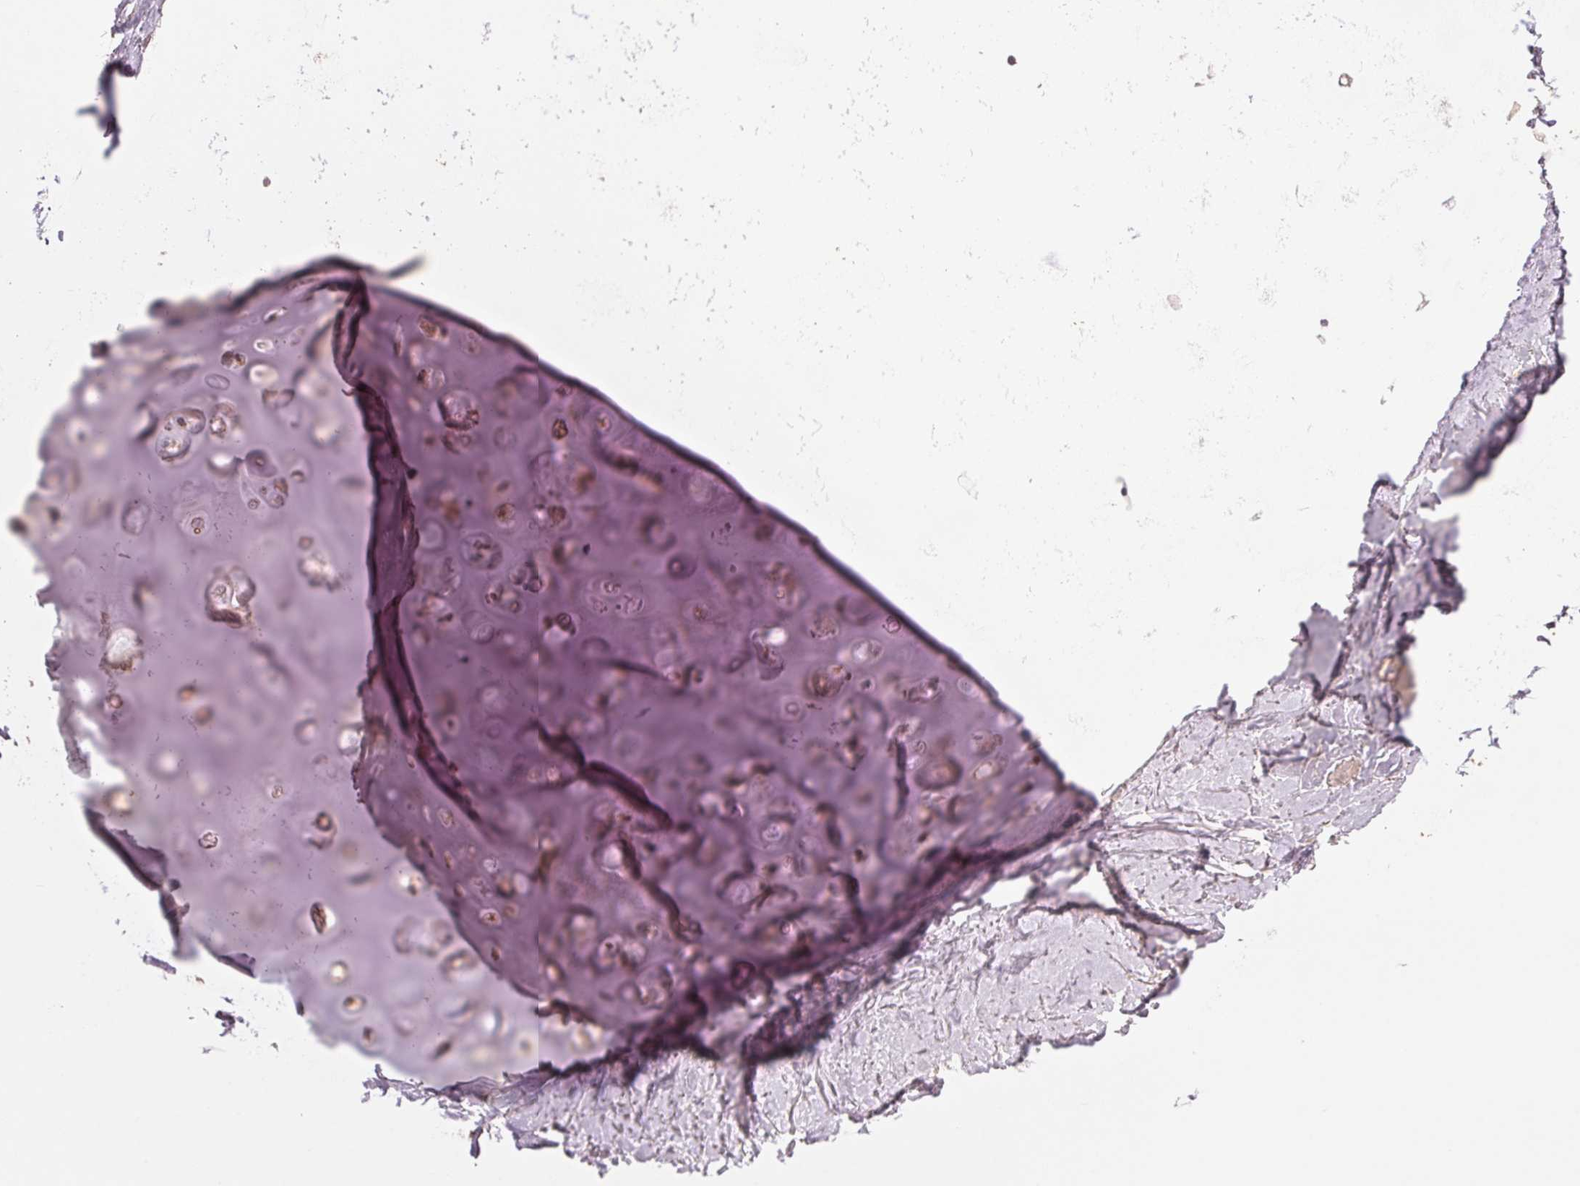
{"staining": {"intensity": "weak", "quantity": ">75%", "location": "cytoplasmic/membranous"}, "tissue": "adipose tissue", "cell_type": "Adipocytes", "image_type": "normal", "snomed": [{"axis": "morphology", "description": "Normal tissue, NOS"}, {"axis": "topography", "description": "Cartilage tissue"}, {"axis": "topography", "description": "Bronchus"}], "caption": "Immunohistochemistry (IHC) staining of benign adipose tissue, which displays low levels of weak cytoplasmic/membranous expression in approximately >75% of adipocytes indicating weak cytoplasmic/membranous protein positivity. The staining was performed using DAB (brown) for protein detection and nuclei were counterstained in hematoxylin (blue).", "gene": "COX14", "patient": {"sex": "female", "age": 79}}